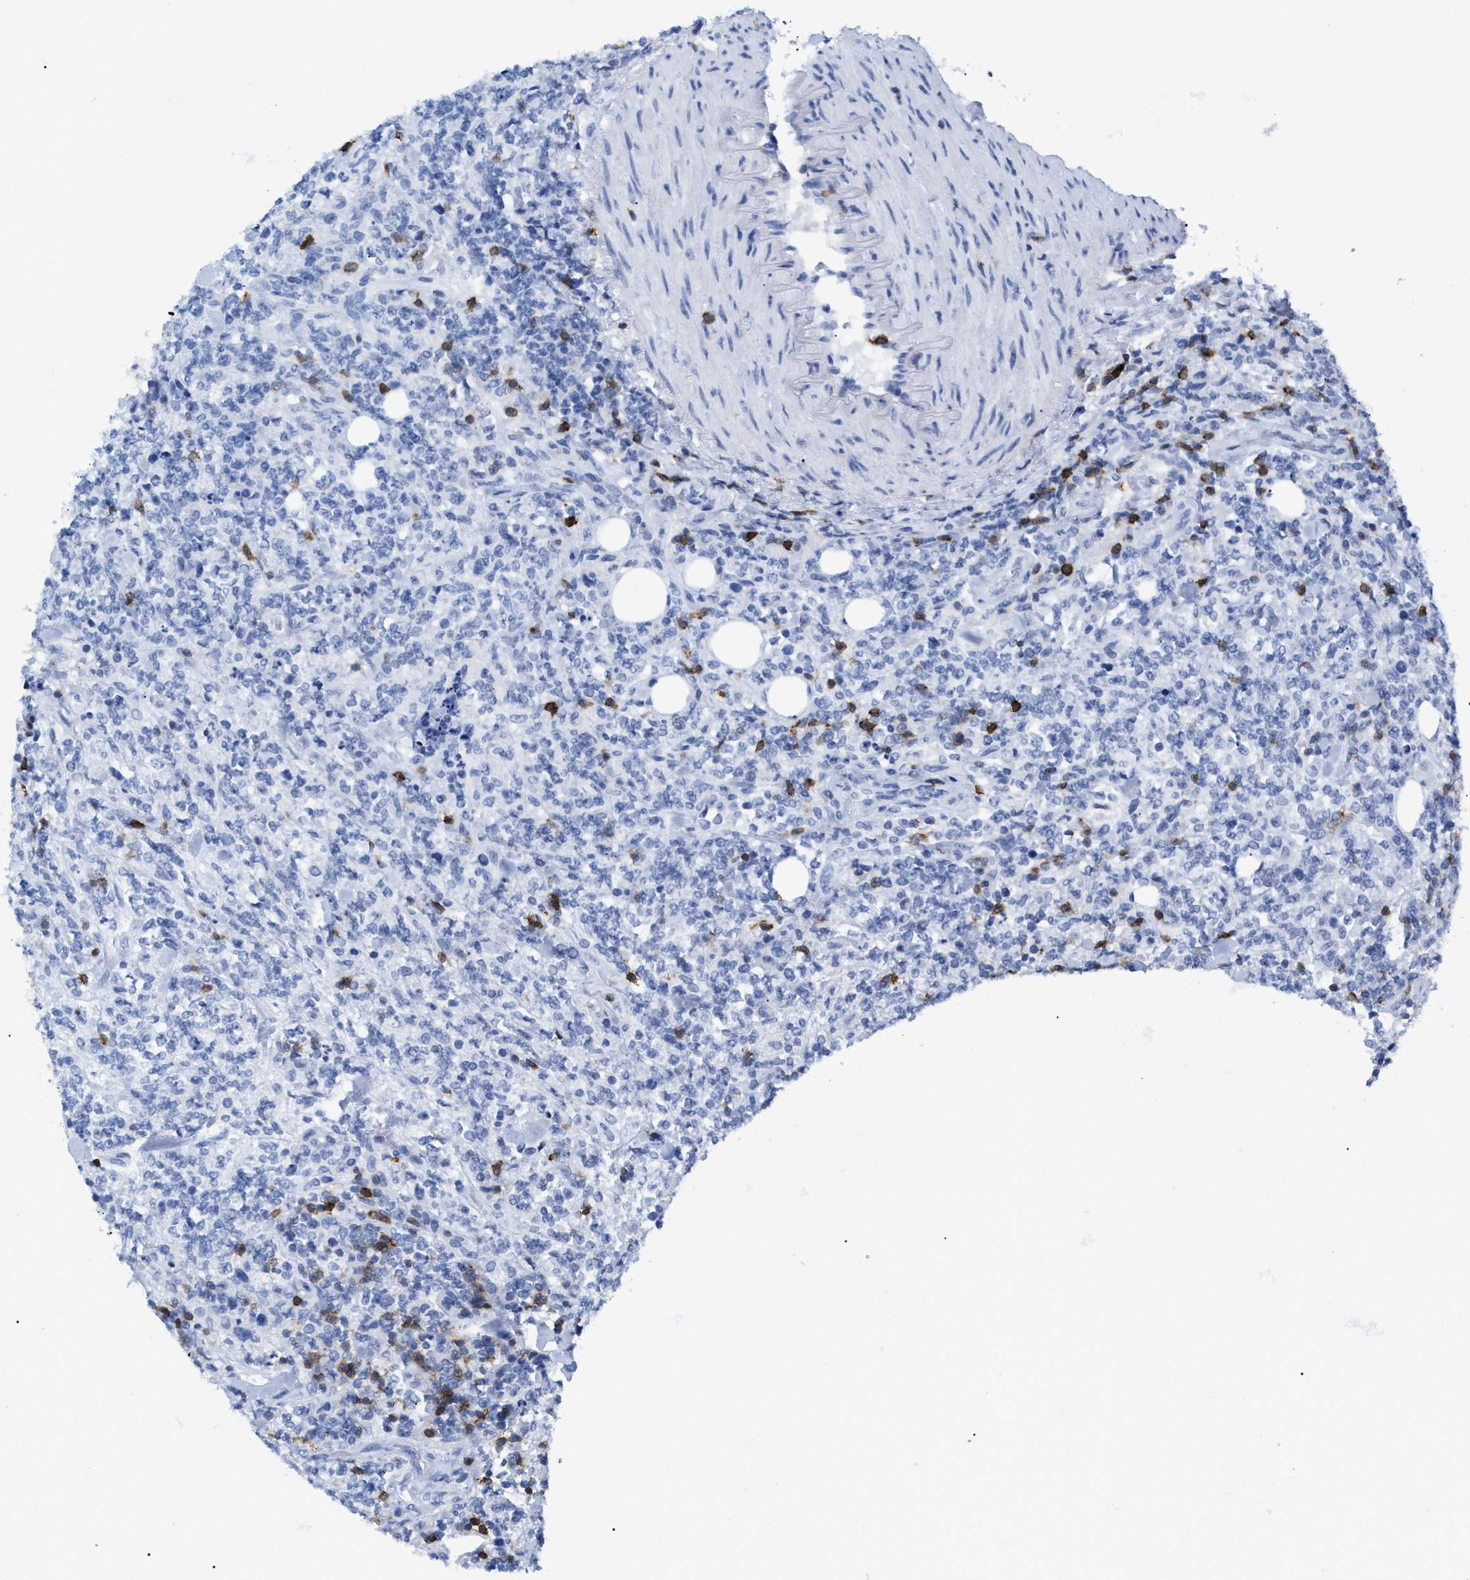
{"staining": {"intensity": "negative", "quantity": "none", "location": "none"}, "tissue": "lymphoma", "cell_type": "Tumor cells", "image_type": "cancer", "snomed": [{"axis": "morphology", "description": "Malignant lymphoma, non-Hodgkin's type, High grade"}, {"axis": "topography", "description": "Soft tissue"}], "caption": "Human malignant lymphoma, non-Hodgkin's type (high-grade) stained for a protein using immunohistochemistry reveals no expression in tumor cells.", "gene": "CD5", "patient": {"sex": "male", "age": 18}}